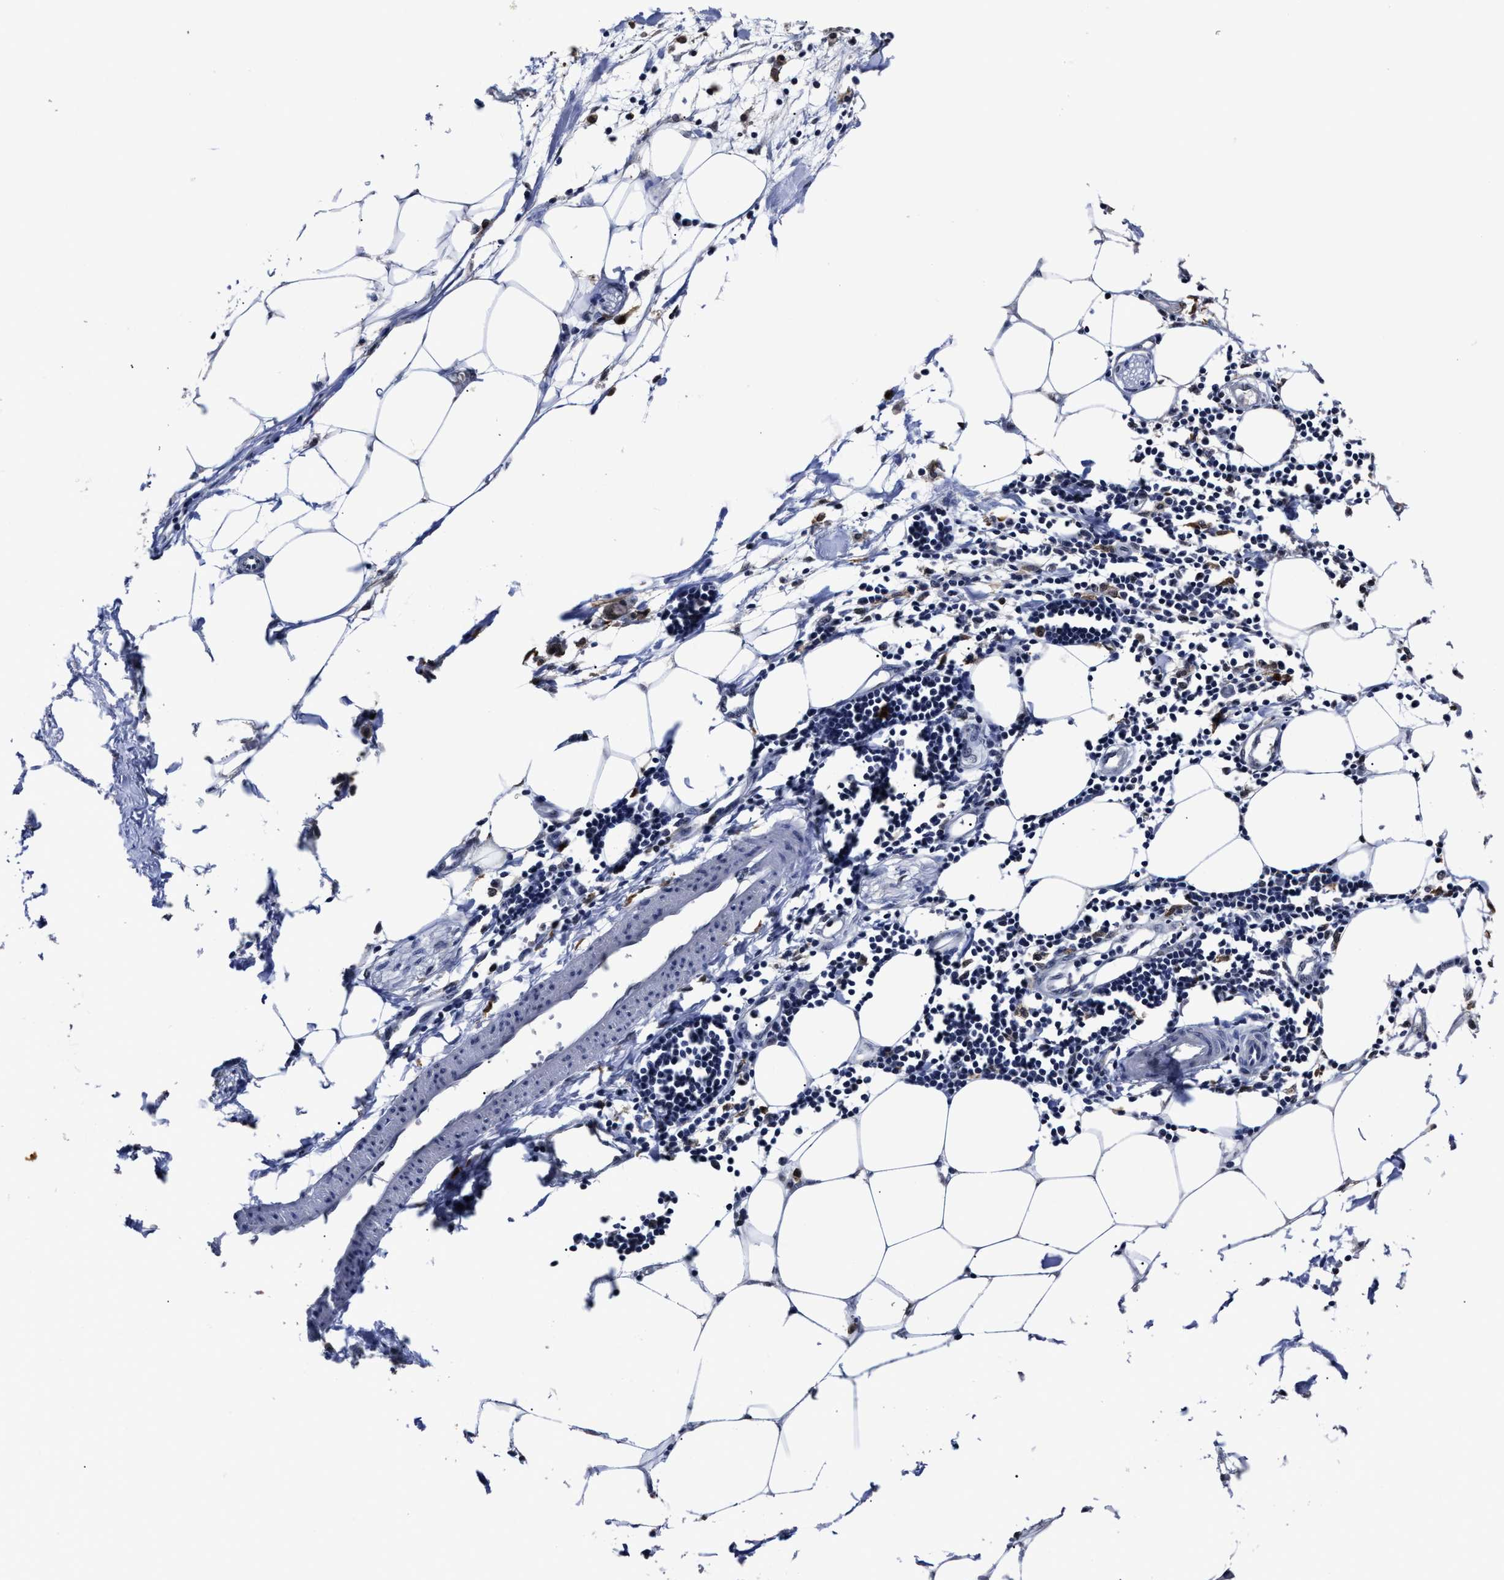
{"staining": {"intensity": "moderate", "quantity": ">75%", "location": "nuclear"}, "tissue": "adipose tissue", "cell_type": "Adipocytes", "image_type": "normal", "snomed": [{"axis": "morphology", "description": "Normal tissue, NOS"}, {"axis": "morphology", "description": "Adenocarcinoma, NOS"}, {"axis": "topography", "description": "Colon"}, {"axis": "topography", "description": "Peripheral nerve tissue"}], "caption": "The image displays staining of unremarkable adipose tissue, revealing moderate nuclear protein positivity (brown color) within adipocytes. The protein of interest is shown in brown color, while the nuclei are stained blue.", "gene": "PRPF4B", "patient": {"sex": "male", "age": 14}}